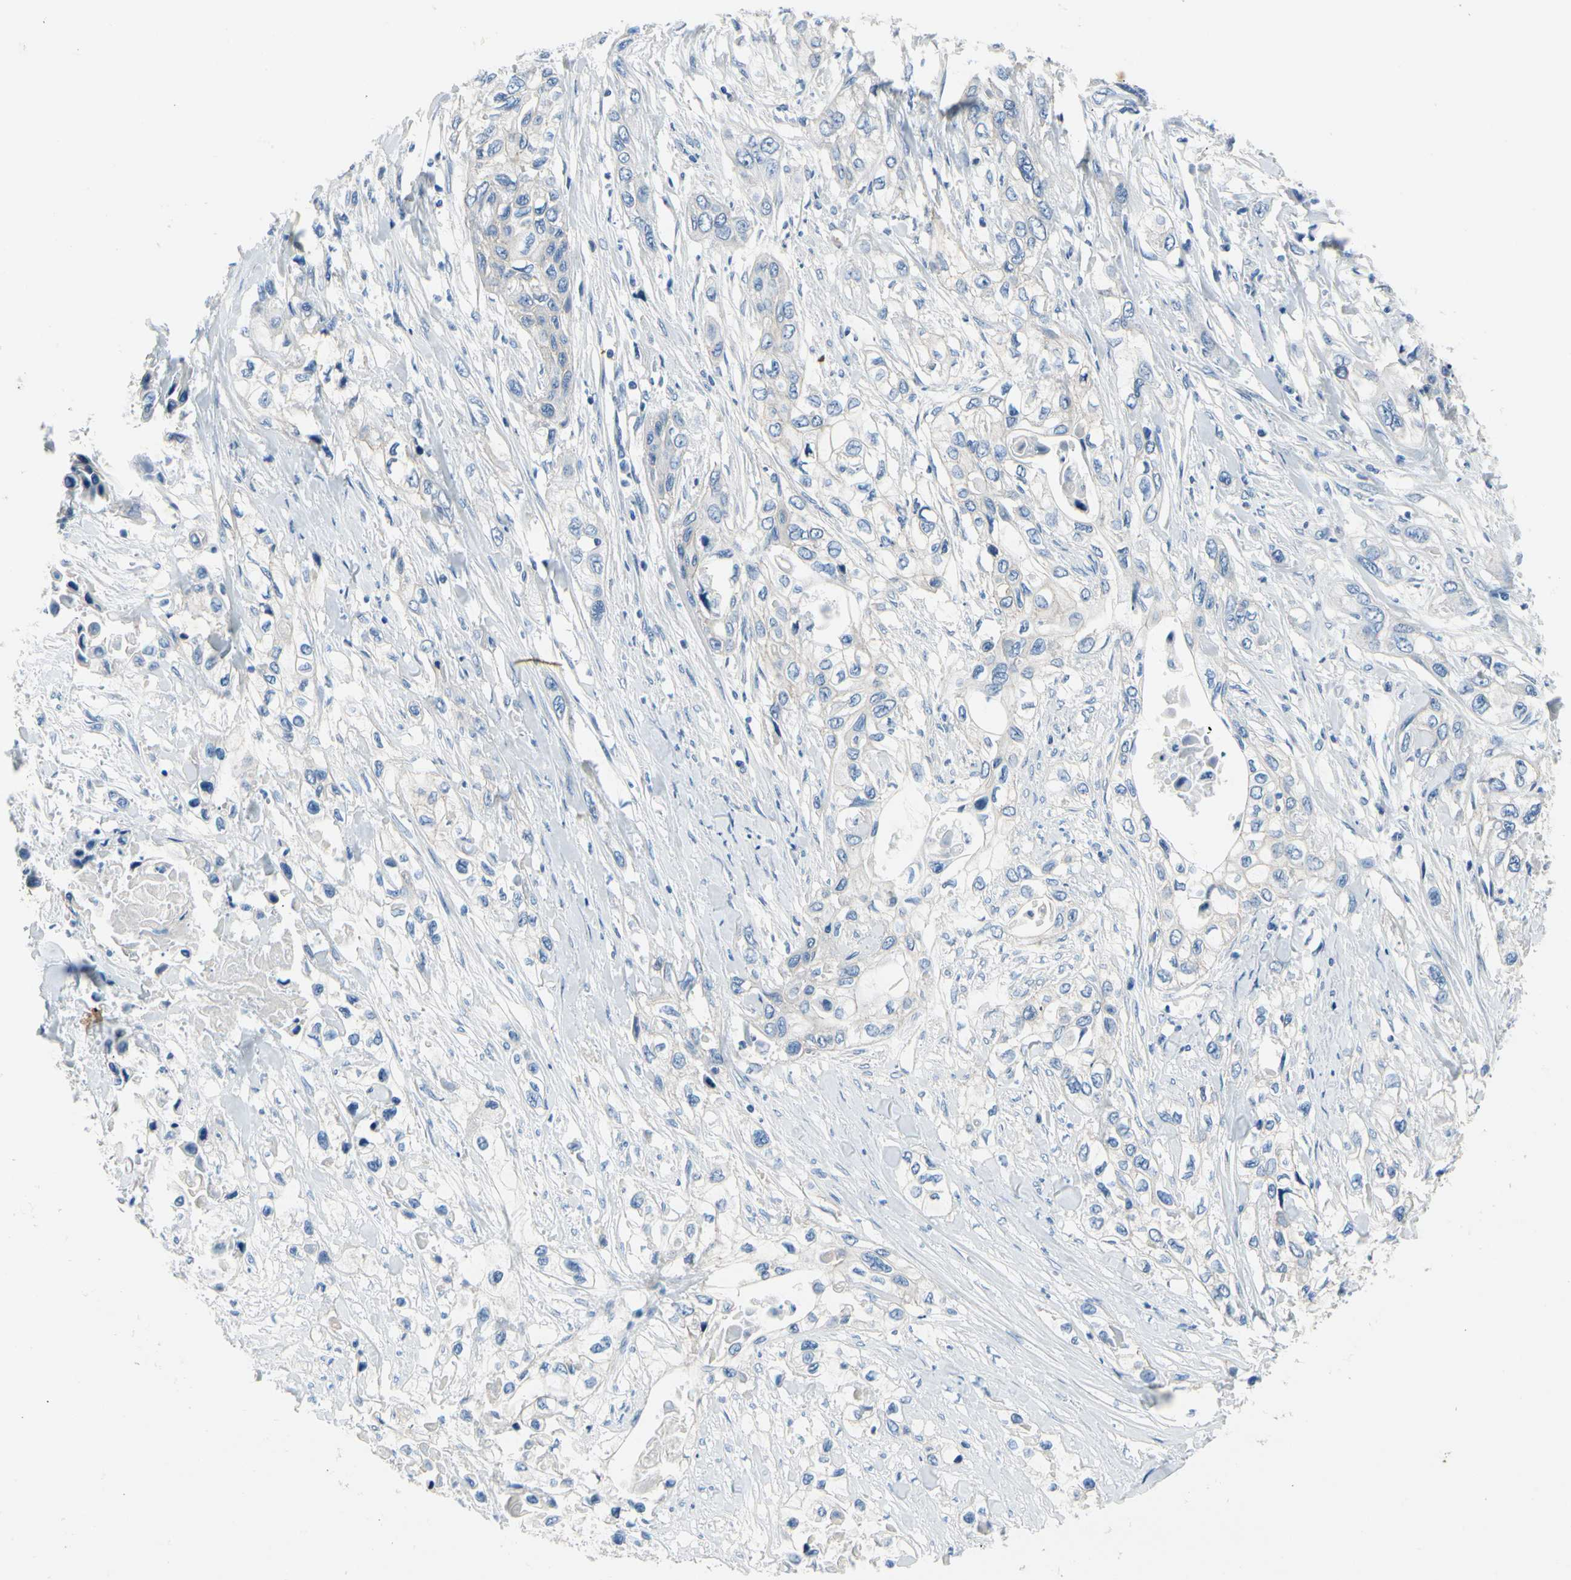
{"staining": {"intensity": "negative", "quantity": "none", "location": "none"}, "tissue": "pancreatic cancer", "cell_type": "Tumor cells", "image_type": "cancer", "snomed": [{"axis": "morphology", "description": "Adenocarcinoma, NOS"}, {"axis": "topography", "description": "Pancreas"}], "caption": "This is an immunohistochemistry (IHC) micrograph of human pancreatic cancer (adenocarcinoma). There is no staining in tumor cells.", "gene": "CA14", "patient": {"sex": "female", "age": 70}}